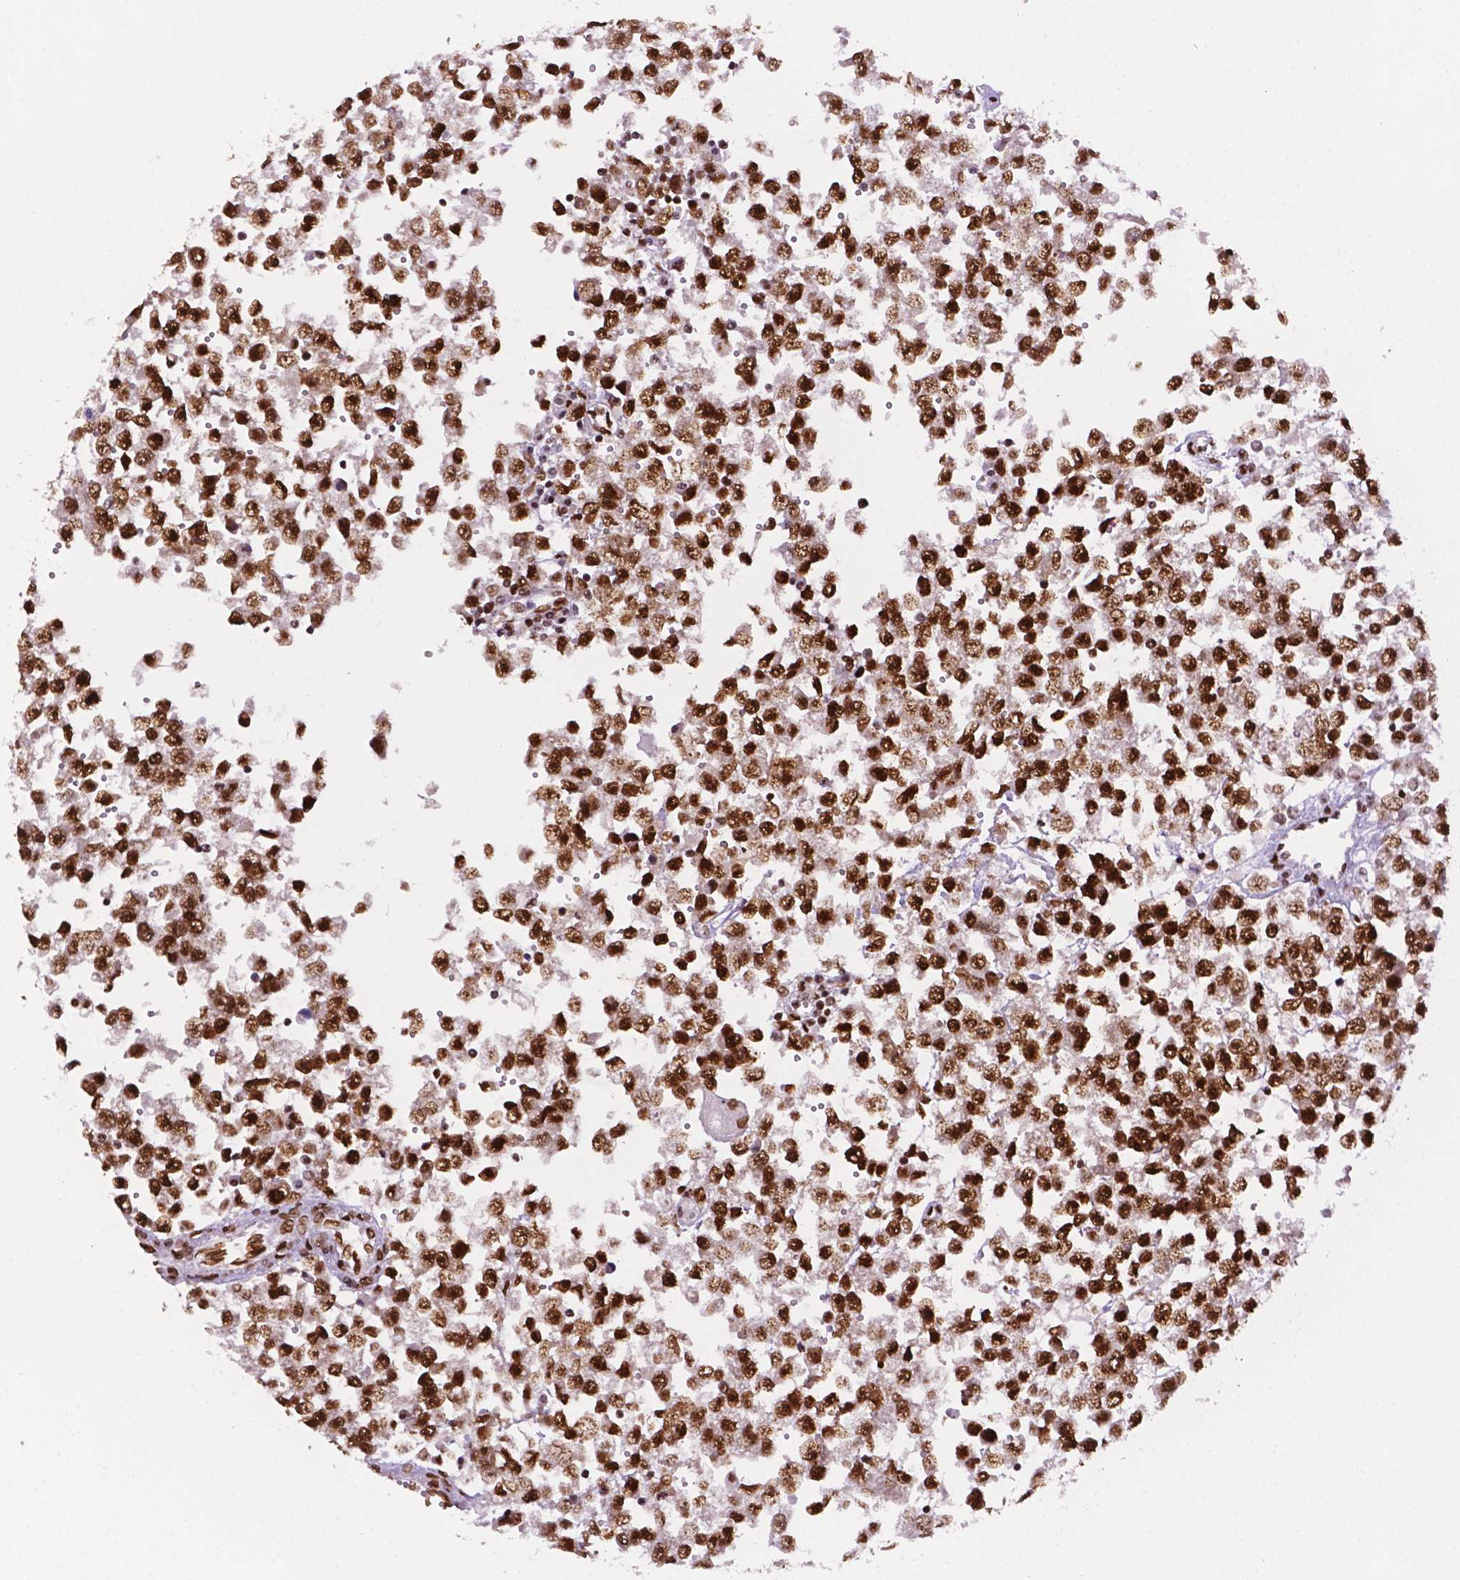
{"staining": {"intensity": "moderate", "quantity": ">75%", "location": "nuclear"}, "tissue": "testis cancer", "cell_type": "Tumor cells", "image_type": "cancer", "snomed": [{"axis": "morphology", "description": "Seminoma, NOS"}, {"axis": "topography", "description": "Testis"}], "caption": "A high-resolution photomicrograph shows immunohistochemistry (IHC) staining of seminoma (testis), which shows moderate nuclear expression in about >75% of tumor cells. (brown staining indicates protein expression, while blue staining denotes nuclei).", "gene": "MLH1", "patient": {"sex": "male", "age": 34}}